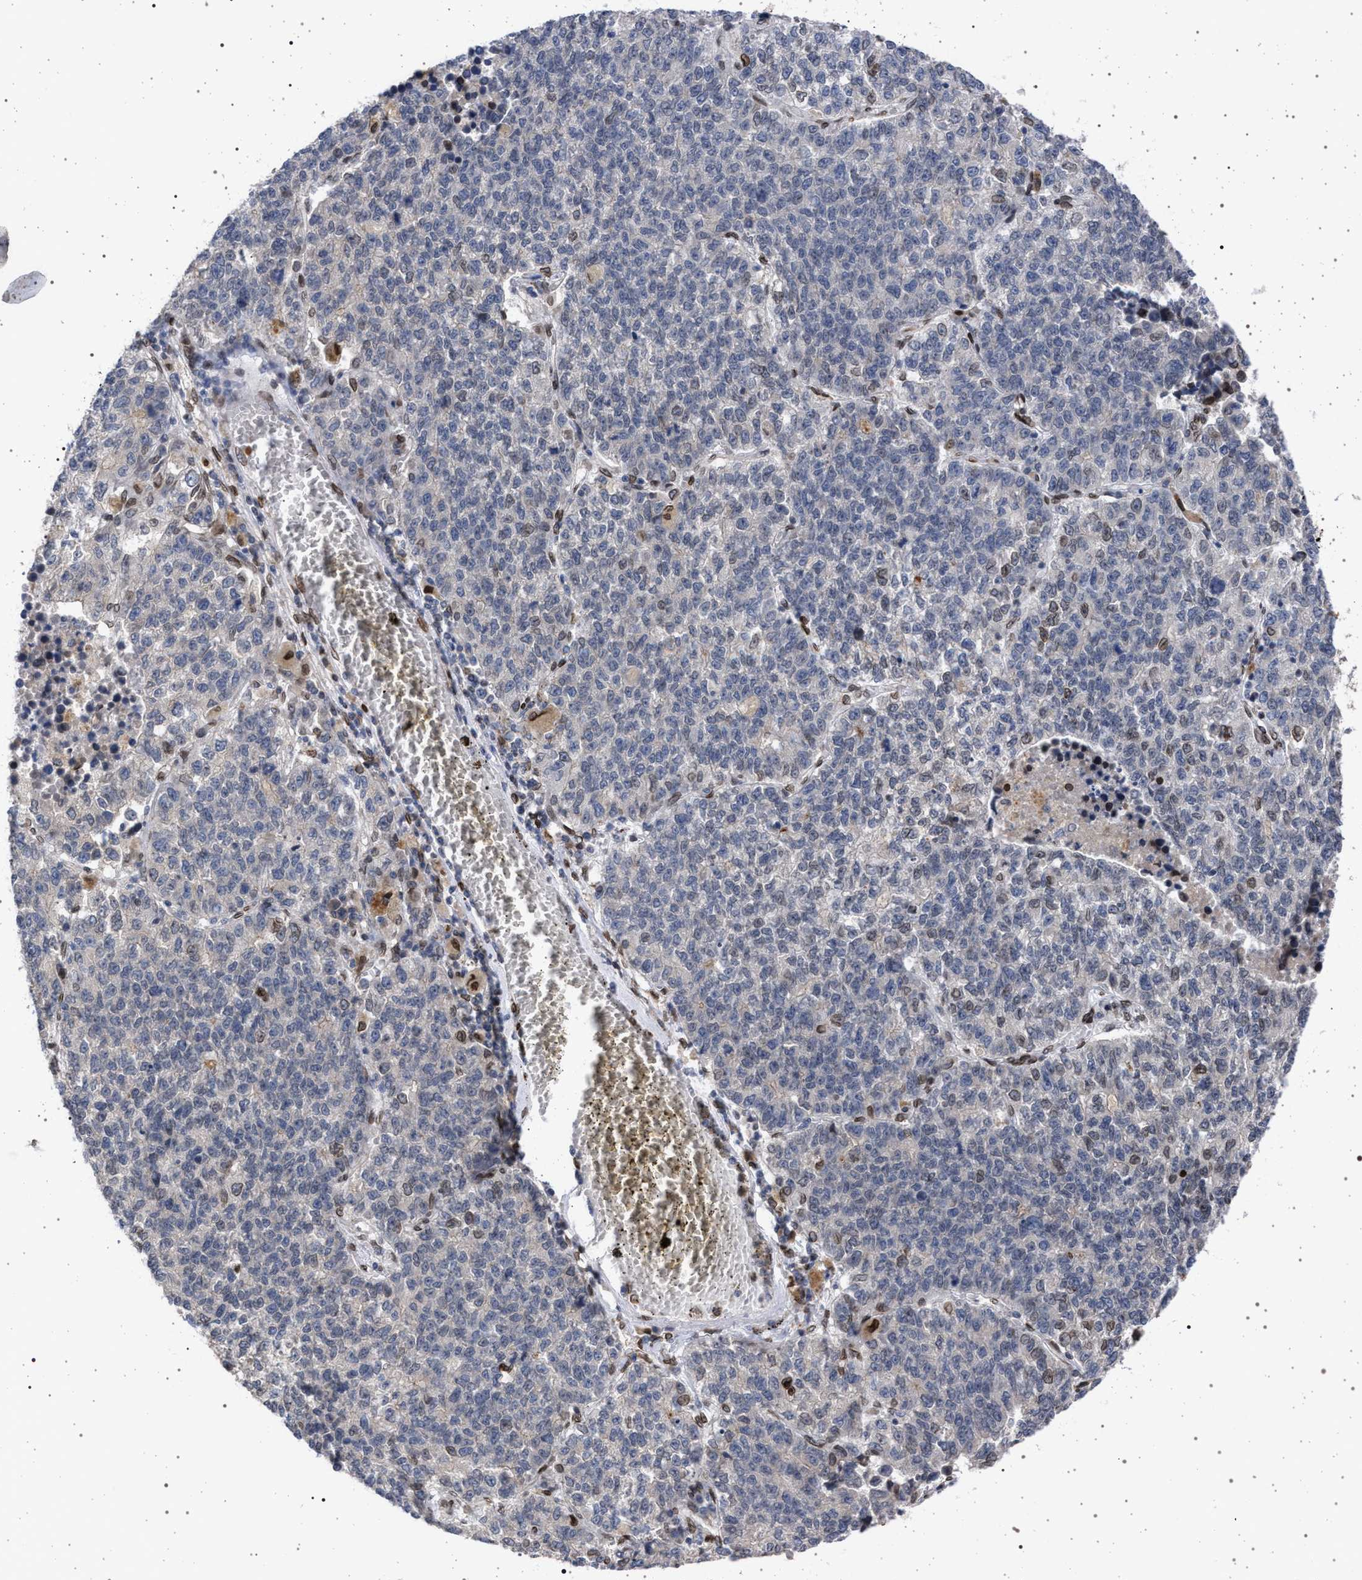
{"staining": {"intensity": "negative", "quantity": "none", "location": "none"}, "tissue": "lung cancer", "cell_type": "Tumor cells", "image_type": "cancer", "snomed": [{"axis": "morphology", "description": "Adenocarcinoma, NOS"}, {"axis": "topography", "description": "Lung"}], "caption": "Immunohistochemical staining of lung cancer (adenocarcinoma) reveals no significant staining in tumor cells.", "gene": "ING2", "patient": {"sex": "male", "age": 49}}